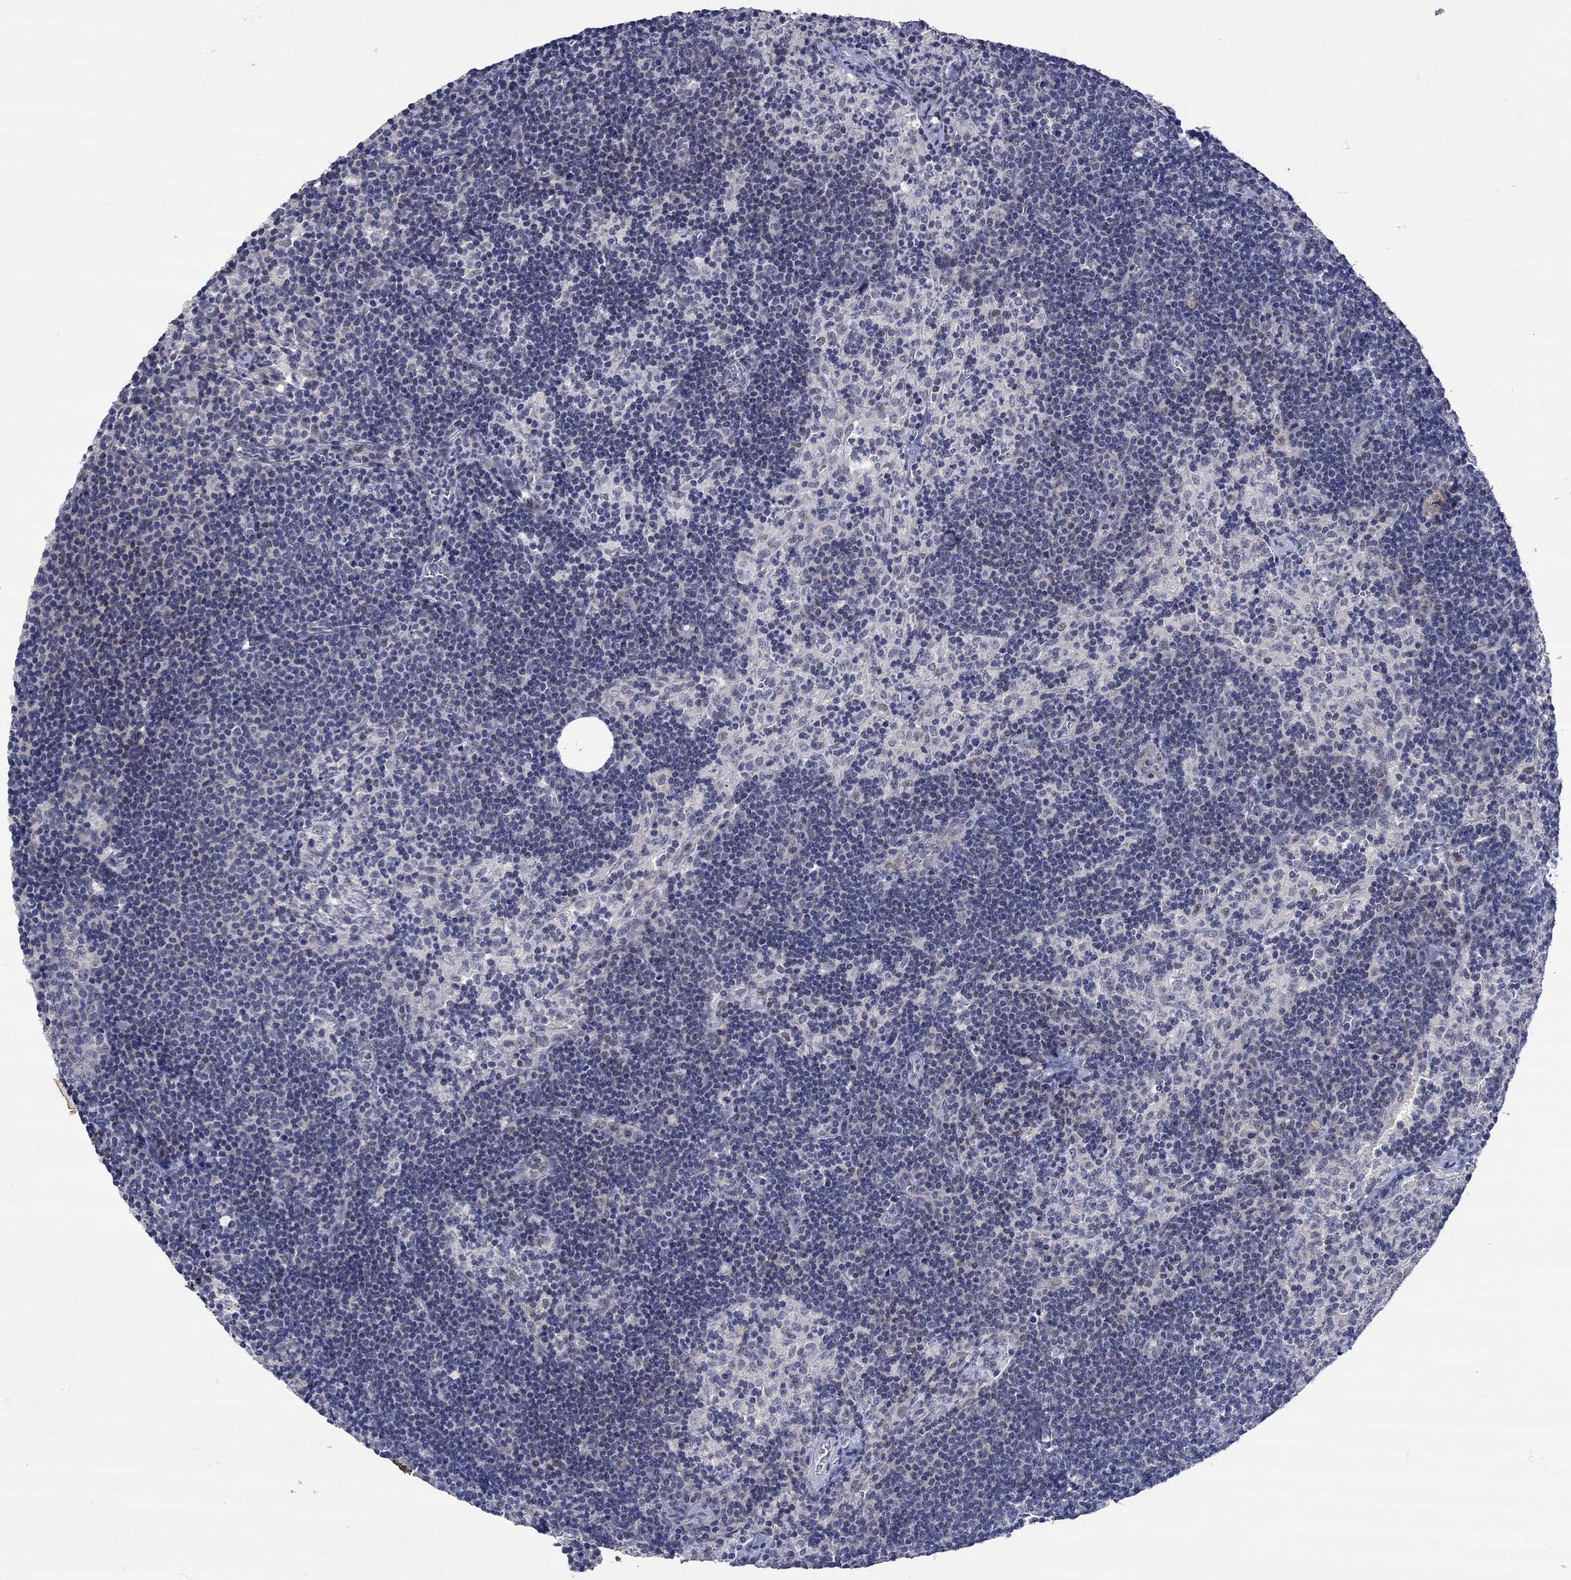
{"staining": {"intensity": "negative", "quantity": "none", "location": "none"}, "tissue": "lymph node", "cell_type": "Non-germinal center cells", "image_type": "normal", "snomed": [{"axis": "morphology", "description": "Normal tissue, NOS"}, {"axis": "topography", "description": "Lymph node"}], "caption": "Normal lymph node was stained to show a protein in brown. There is no significant positivity in non-germinal center cells.", "gene": "DDX3Y", "patient": {"sex": "female", "age": 34}}